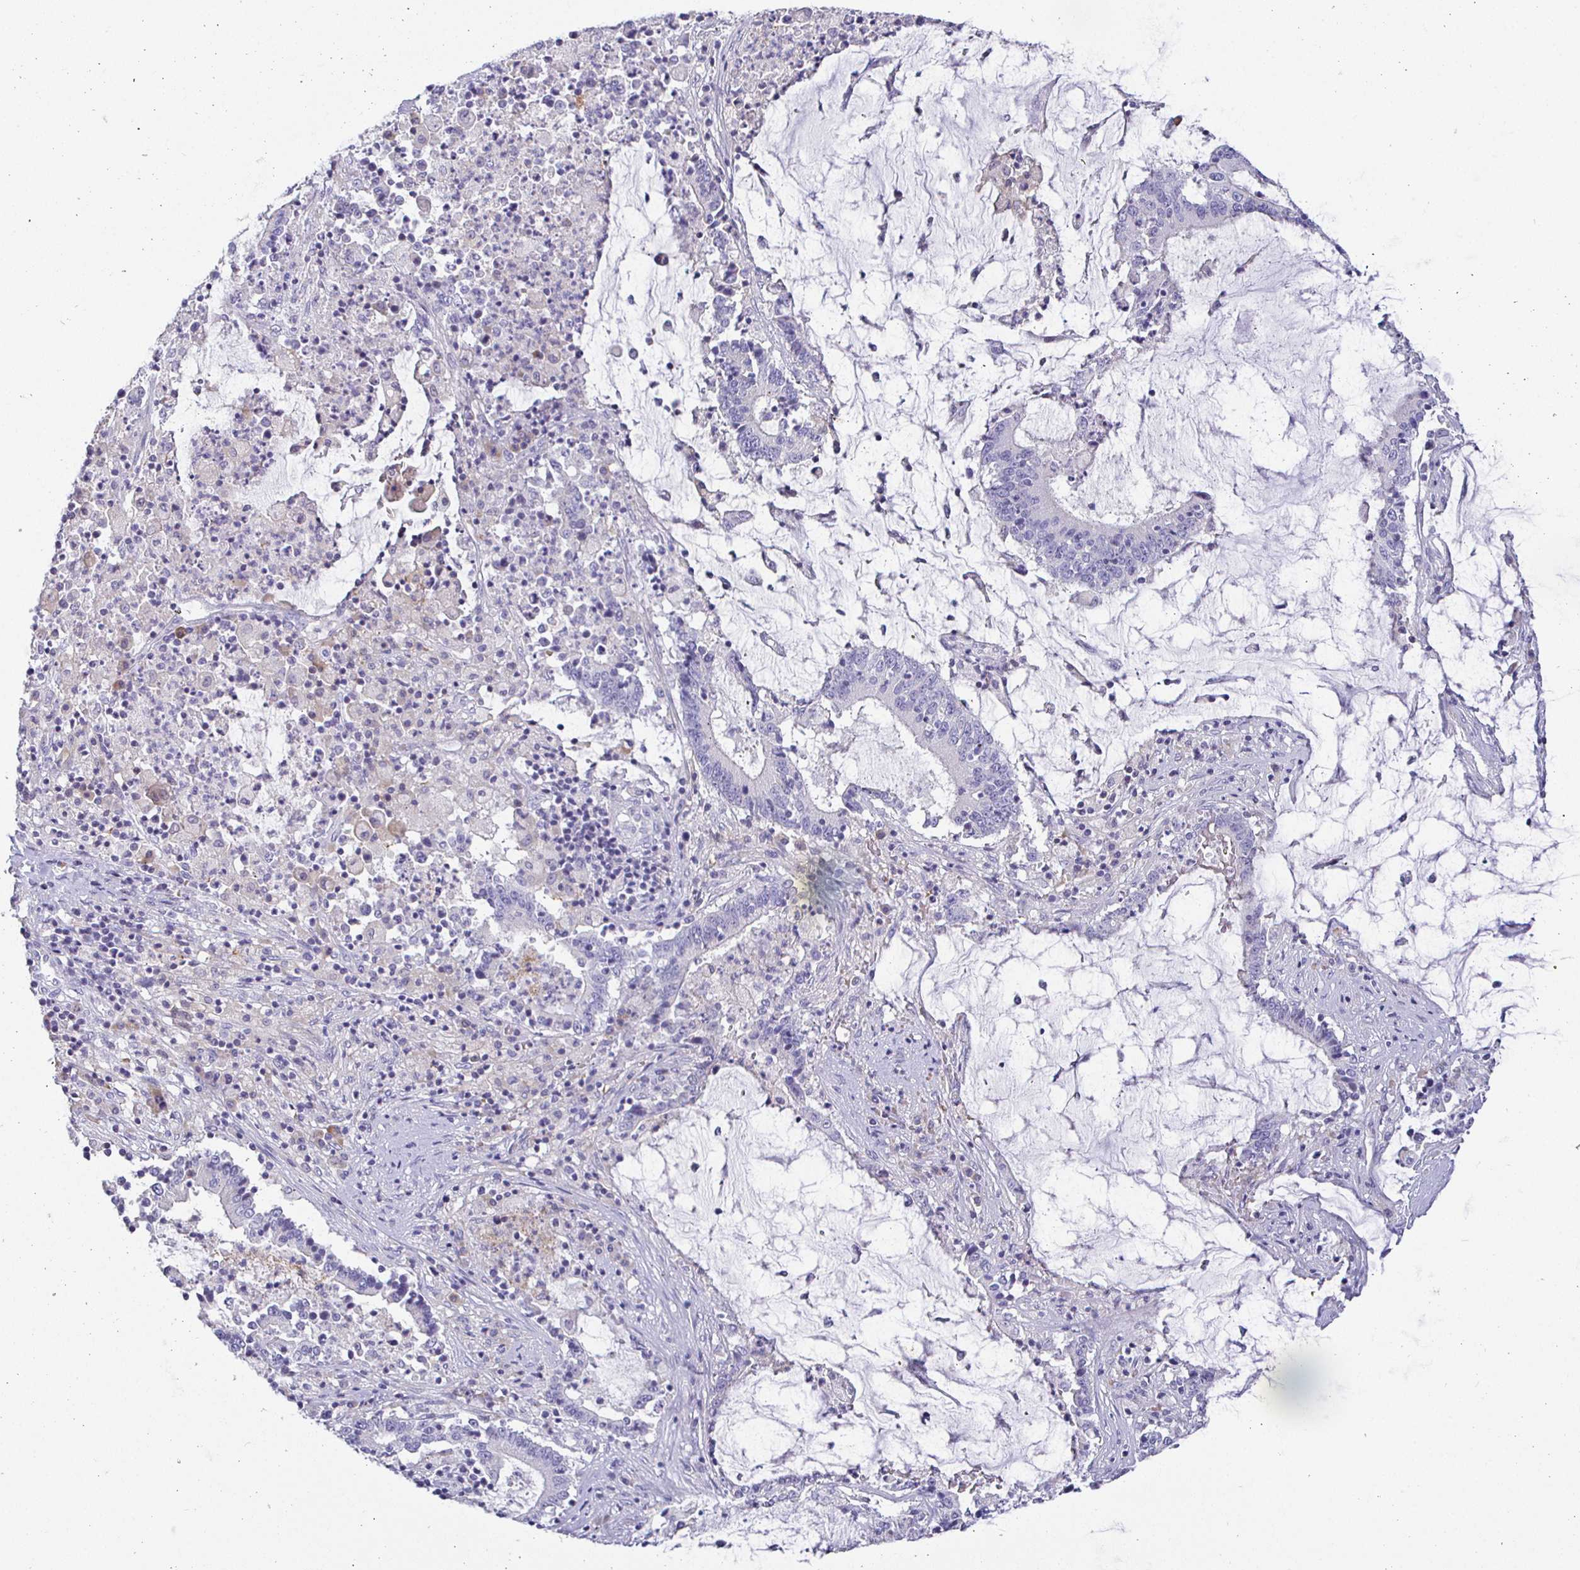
{"staining": {"intensity": "negative", "quantity": "none", "location": "none"}, "tissue": "stomach cancer", "cell_type": "Tumor cells", "image_type": "cancer", "snomed": [{"axis": "morphology", "description": "Adenocarcinoma, NOS"}, {"axis": "topography", "description": "Stomach, upper"}], "caption": "This is a histopathology image of immunohistochemistry staining of stomach adenocarcinoma, which shows no positivity in tumor cells. (Stains: DAB (3,3'-diaminobenzidine) IHC with hematoxylin counter stain, Microscopy: brightfield microscopy at high magnification).", "gene": "SIRPA", "patient": {"sex": "male", "age": 68}}